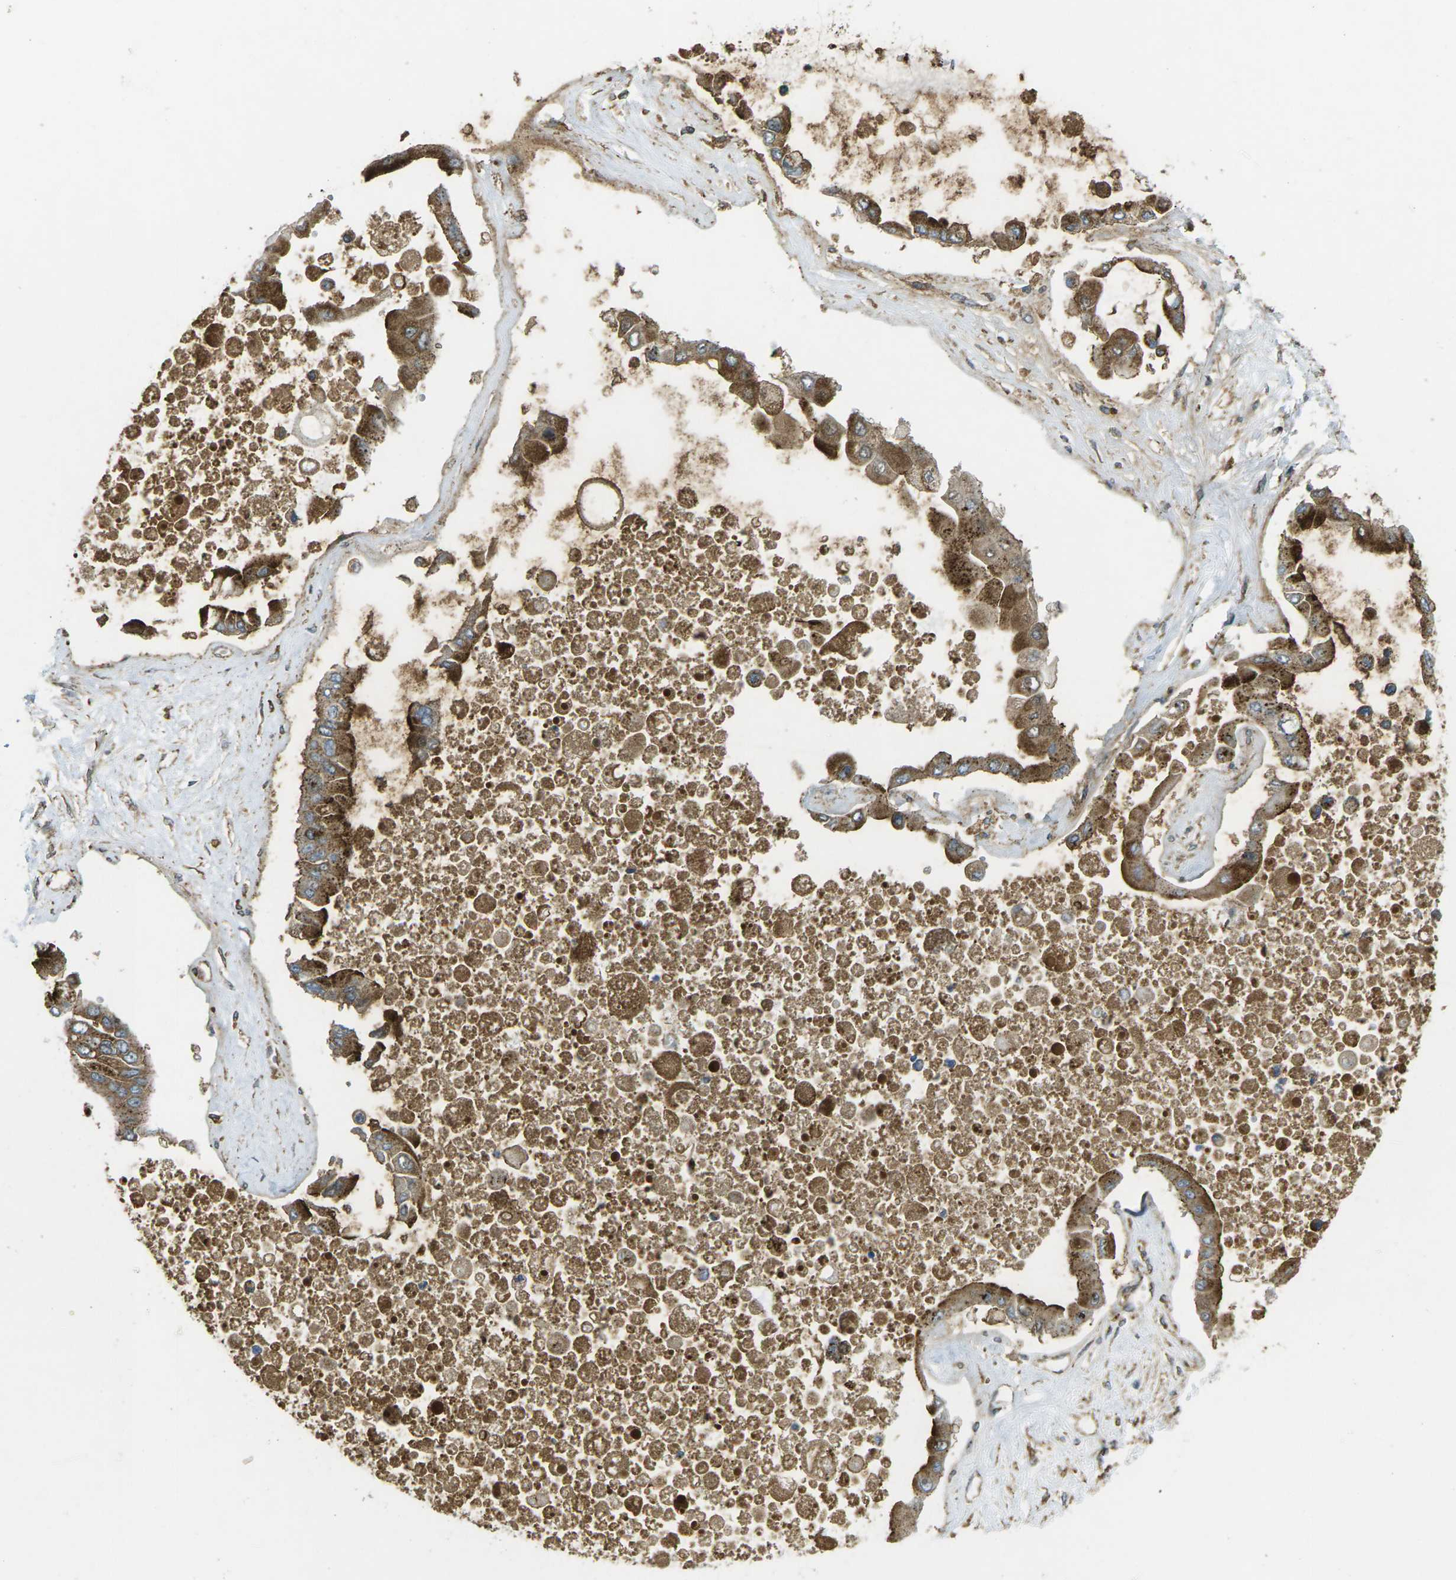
{"staining": {"intensity": "strong", "quantity": ">75%", "location": "cytoplasmic/membranous"}, "tissue": "liver cancer", "cell_type": "Tumor cells", "image_type": "cancer", "snomed": [{"axis": "morphology", "description": "Cholangiocarcinoma"}, {"axis": "topography", "description": "Liver"}], "caption": "Immunohistochemical staining of human liver cholangiocarcinoma demonstrates strong cytoplasmic/membranous protein staining in about >75% of tumor cells. (DAB = brown stain, brightfield microscopy at high magnification).", "gene": "CHMP3", "patient": {"sex": "male", "age": 50}}